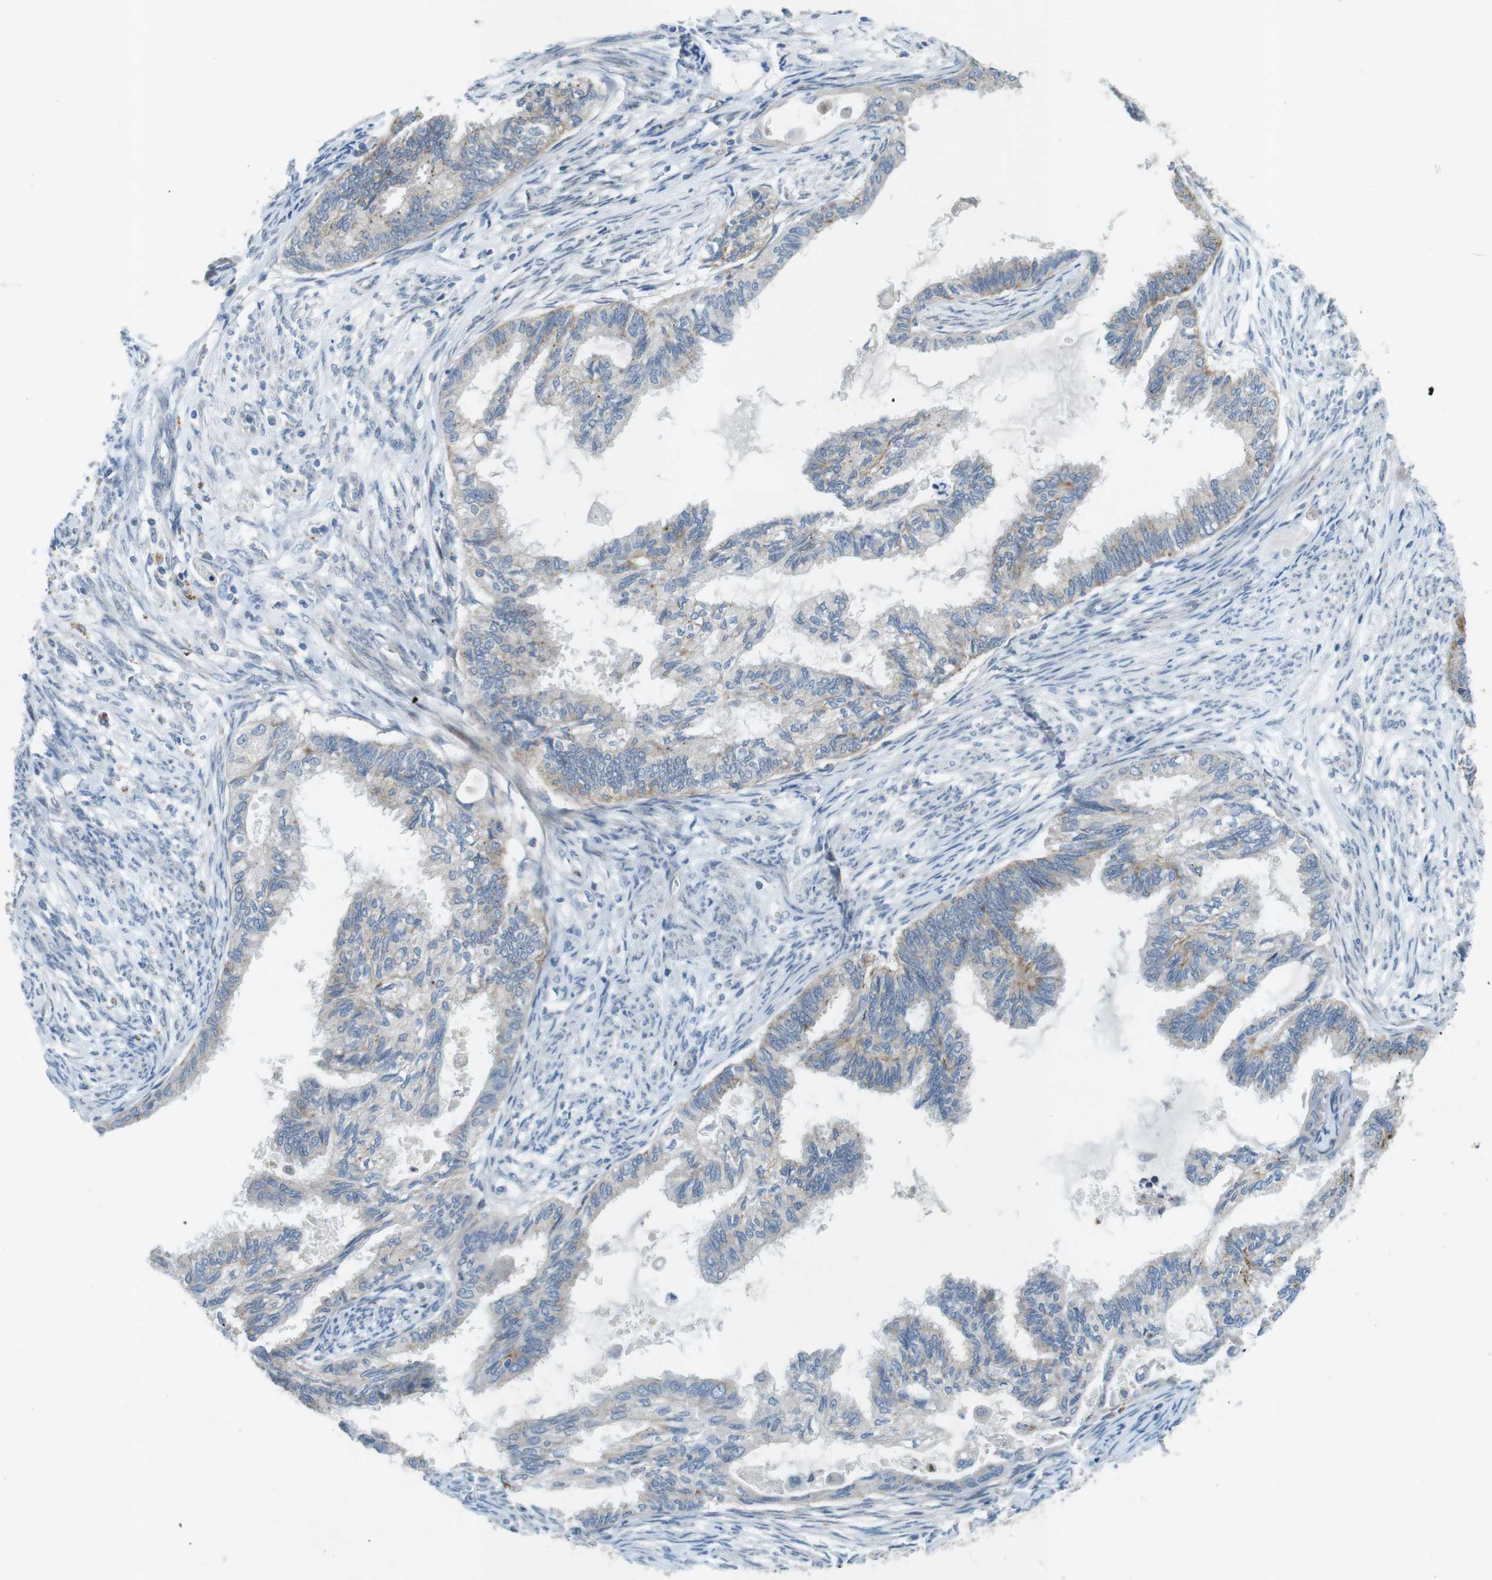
{"staining": {"intensity": "negative", "quantity": "none", "location": "none"}, "tissue": "cervical cancer", "cell_type": "Tumor cells", "image_type": "cancer", "snomed": [{"axis": "morphology", "description": "Normal tissue, NOS"}, {"axis": "morphology", "description": "Adenocarcinoma, NOS"}, {"axis": "topography", "description": "Cervix"}, {"axis": "topography", "description": "Endometrium"}], "caption": "The photomicrograph shows no staining of tumor cells in cervical adenocarcinoma.", "gene": "TYW1", "patient": {"sex": "female", "age": 86}}